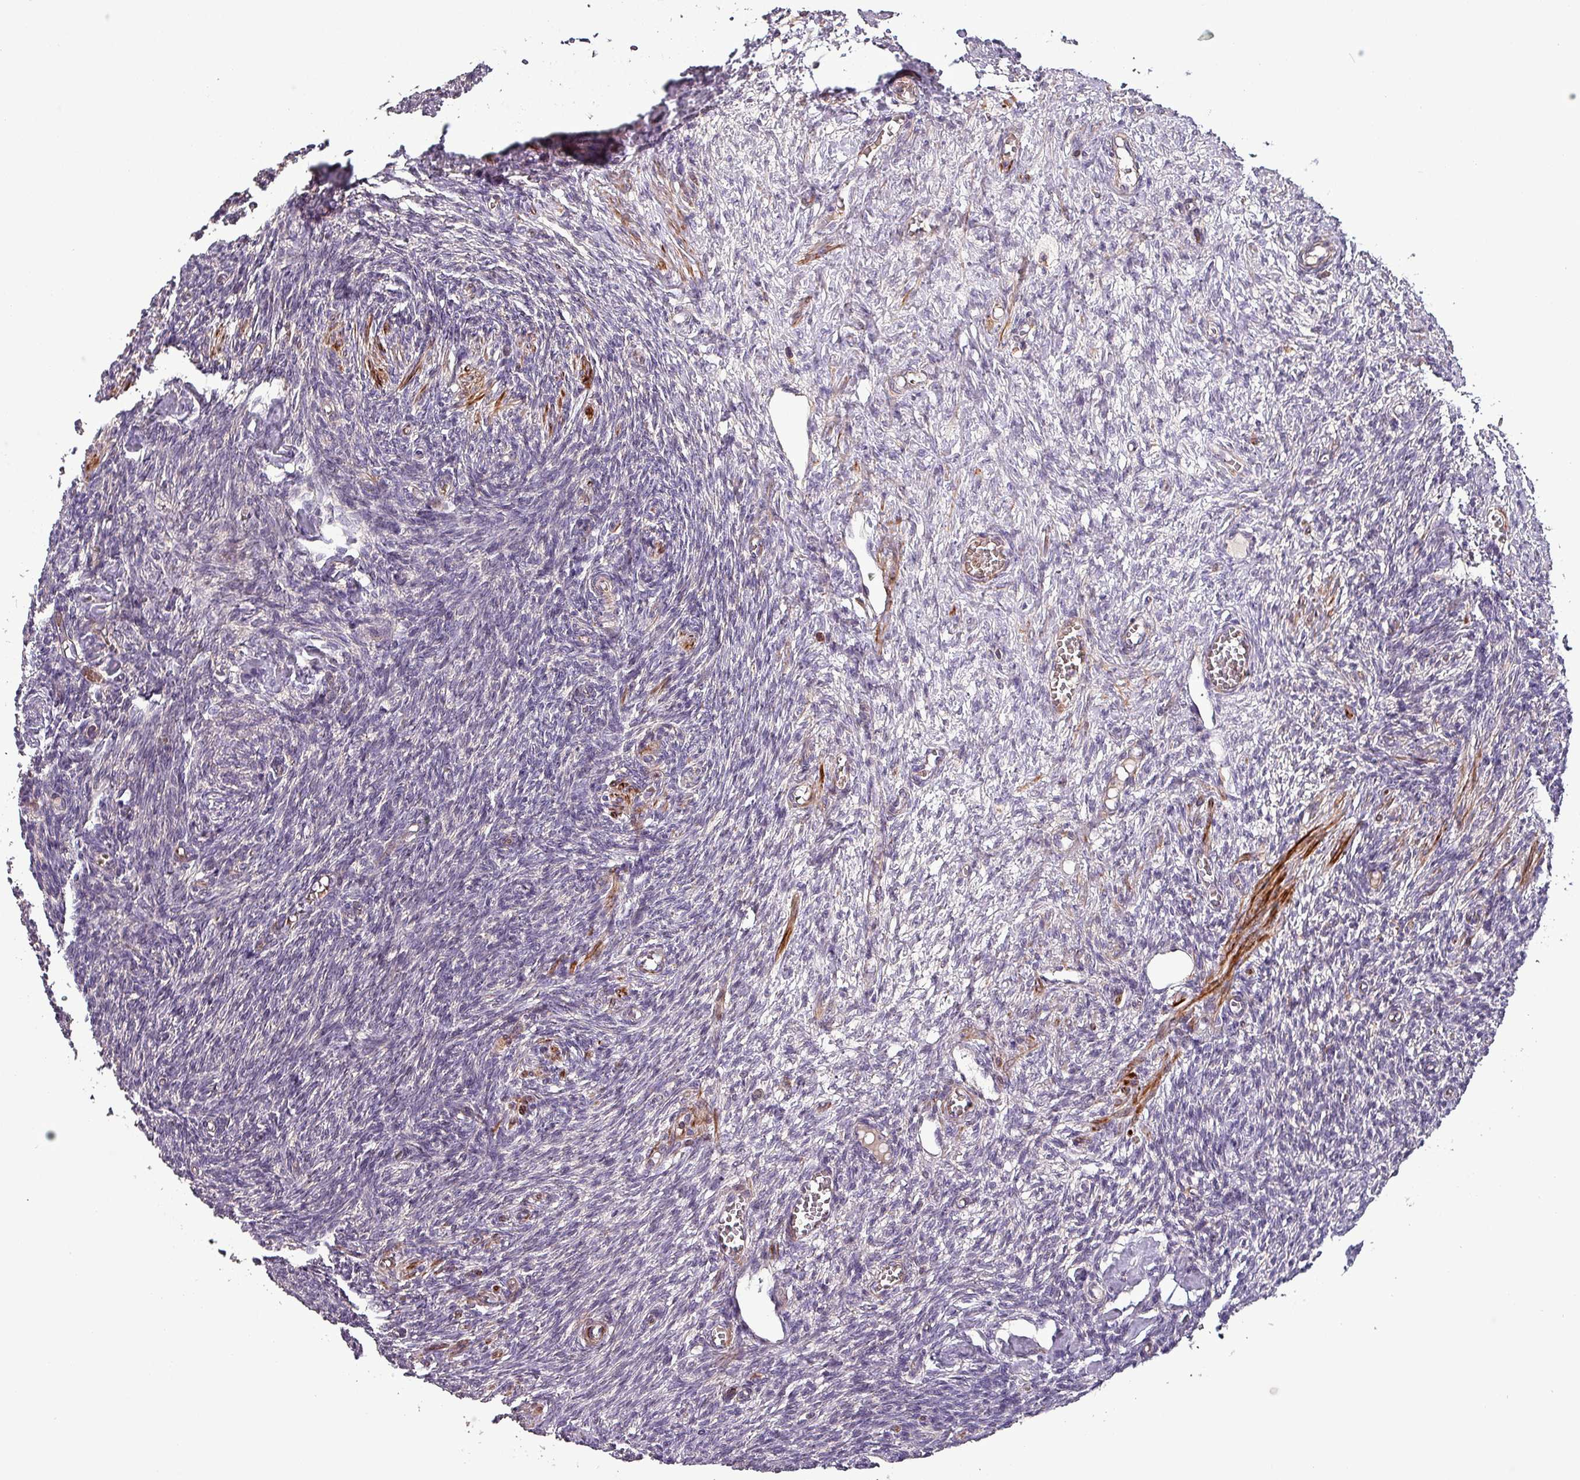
{"staining": {"intensity": "negative", "quantity": "none", "location": "none"}, "tissue": "ovary", "cell_type": "Ovarian stroma cells", "image_type": "normal", "snomed": [{"axis": "morphology", "description": "Normal tissue, NOS"}, {"axis": "topography", "description": "Ovary"}], "caption": "A high-resolution photomicrograph shows immunohistochemistry (IHC) staining of unremarkable ovary, which exhibits no significant expression in ovarian stroma cells. The staining was performed using DAB (3,3'-diaminobenzidine) to visualize the protein expression in brown, while the nuclei were stained in blue with hematoxylin (Magnification: 20x).", "gene": "TPRA1", "patient": {"sex": "female", "age": 27}}